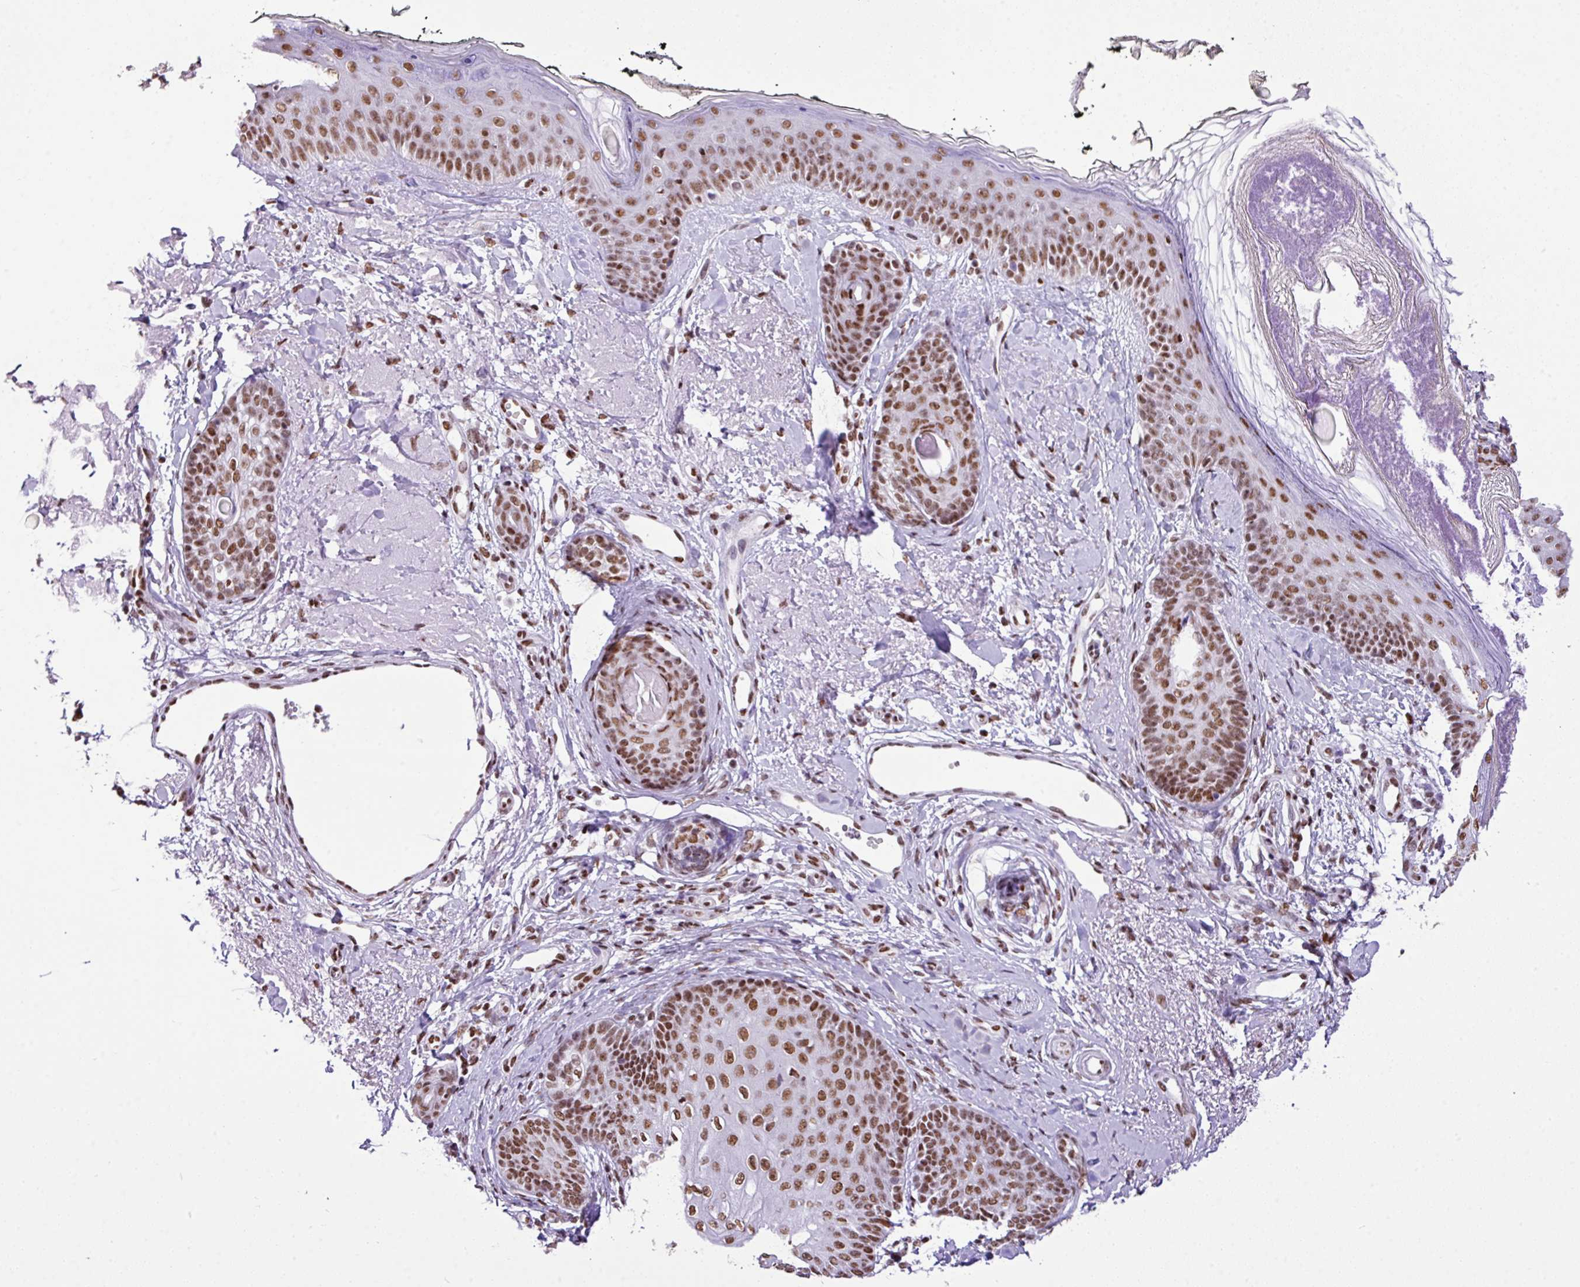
{"staining": {"intensity": "moderate", "quantity": ">75%", "location": "nuclear"}, "tissue": "skin cancer", "cell_type": "Tumor cells", "image_type": "cancer", "snomed": [{"axis": "morphology", "description": "Basal cell carcinoma"}, {"axis": "topography", "description": "Skin"}], "caption": "Approximately >75% of tumor cells in skin basal cell carcinoma reveal moderate nuclear protein staining as visualized by brown immunohistochemical staining.", "gene": "RARG", "patient": {"sex": "female", "age": 81}}